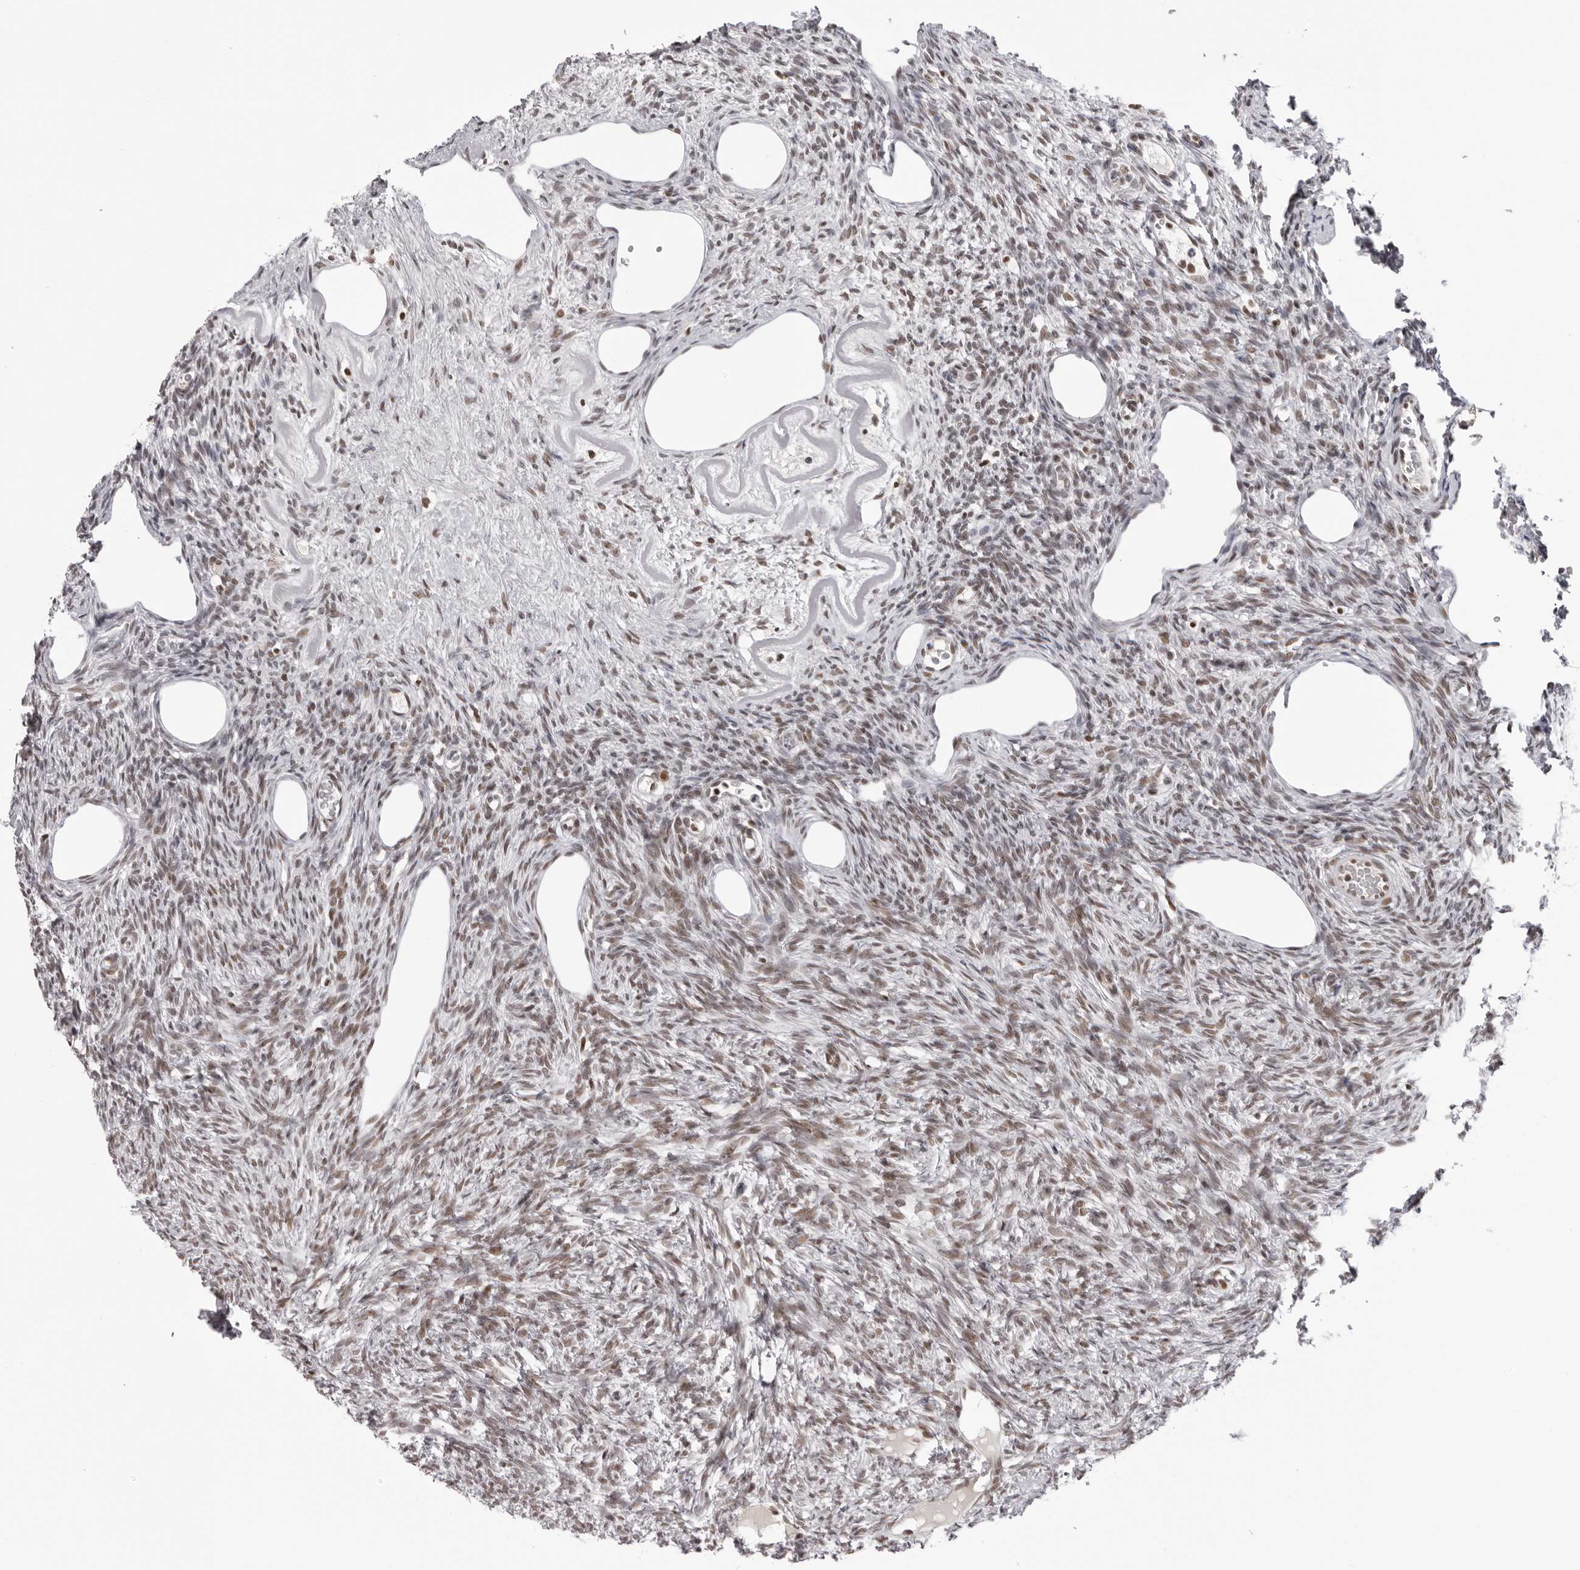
{"staining": {"intensity": "weak", "quantity": "25%-75%", "location": "nuclear"}, "tissue": "ovary", "cell_type": "Ovarian stroma cells", "image_type": "normal", "snomed": [{"axis": "morphology", "description": "Normal tissue, NOS"}, {"axis": "topography", "description": "Ovary"}], "caption": "A low amount of weak nuclear expression is seen in about 25%-75% of ovarian stroma cells in unremarkable ovary. (IHC, brightfield microscopy, high magnification).", "gene": "HEXIM2", "patient": {"sex": "female", "age": 33}}